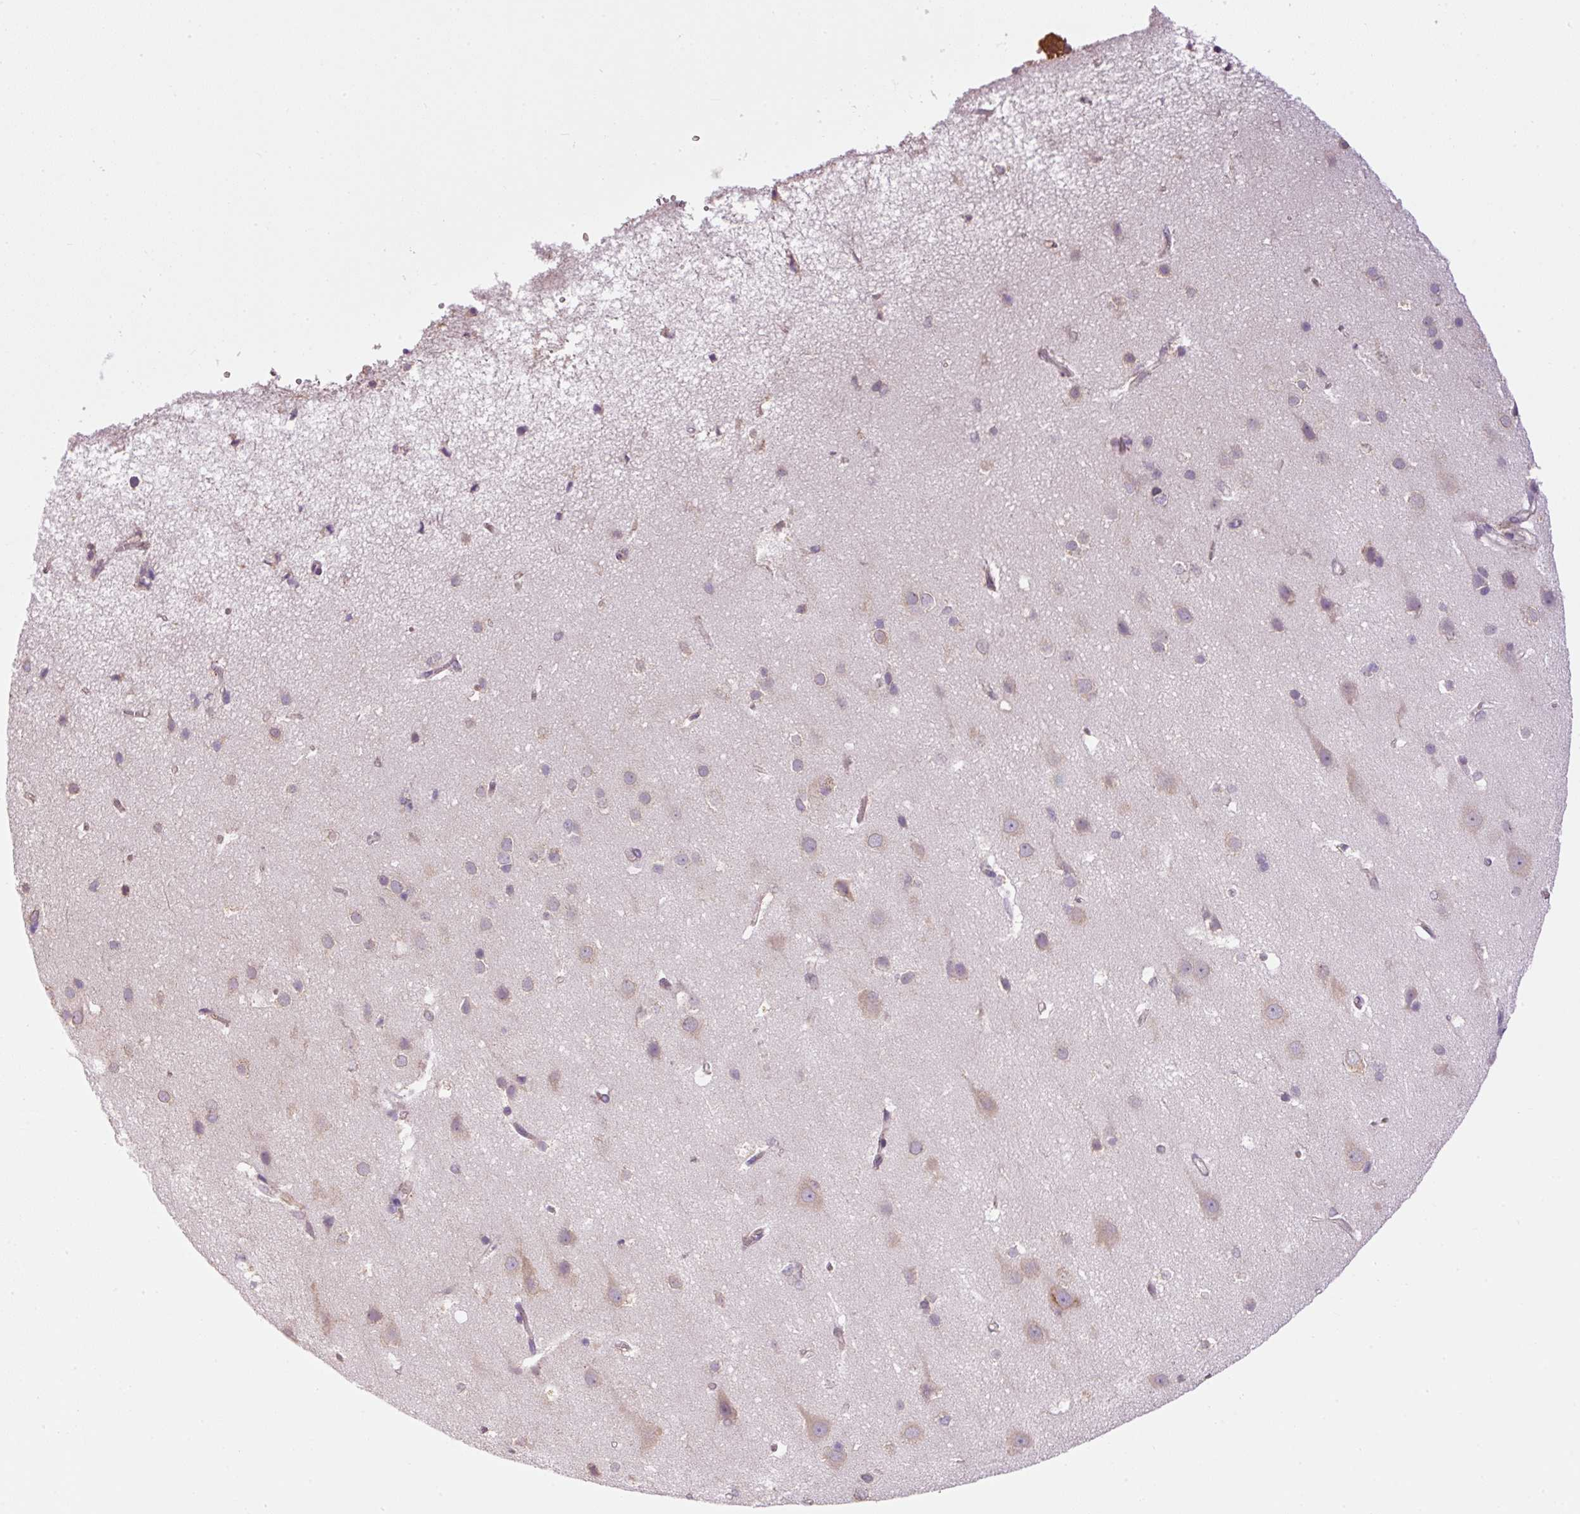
{"staining": {"intensity": "weak", "quantity": "25%-75%", "location": "cytoplasmic/membranous"}, "tissue": "cerebral cortex", "cell_type": "Endothelial cells", "image_type": "normal", "snomed": [{"axis": "morphology", "description": "Normal tissue, NOS"}, {"axis": "topography", "description": "Cerebral cortex"}], "caption": "Immunohistochemical staining of normal human cerebral cortex displays 25%-75% levels of weak cytoplasmic/membranous protein expression in about 25%-75% of endothelial cells.", "gene": "PNPLA5", "patient": {"sex": "male", "age": 37}}